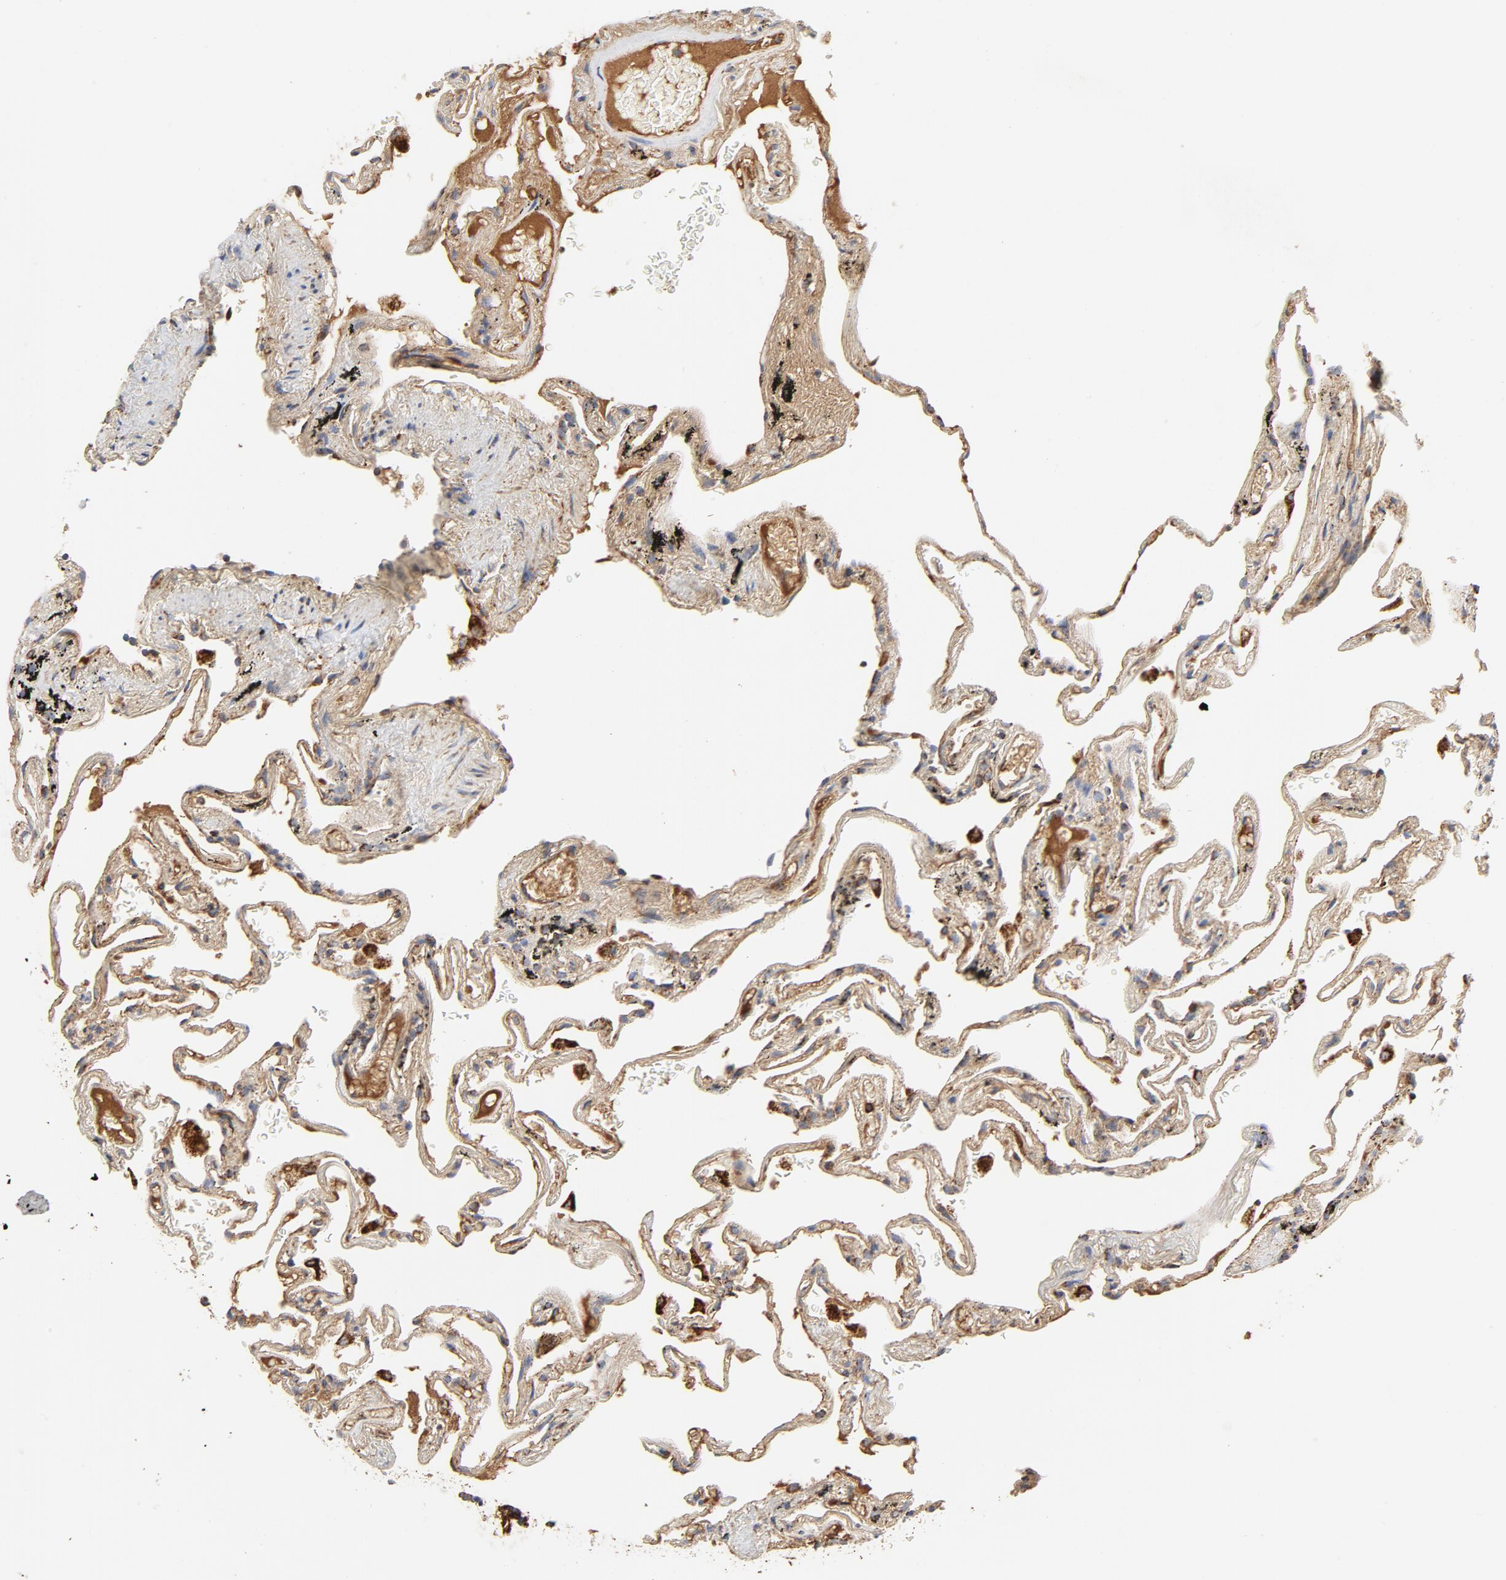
{"staining": {"intensity": "moderate", "quantity": ">75%", "location": "cytoplasmic/membranous"}, "tissue": "lung", "cell_type": "Alveolar cells", "image_type": "normal", "snomed": [{"axis": "morphology", "description": "Normal tissue, NOS"}, {"axis": "morphology", "description": "Inflammation, NOS"}, {"axis": "topography", "description": "Lung"}], "caption": "Immunohistochemistry micrograph of unremarkable human lung stained for a protein (brown), which shows medium levels of moderate cytoplasmic/membranous positivity in approximately >75% of alveolar cells.", "gene": "PCNX4", "patient": {"sex": "male", "age": 69}}